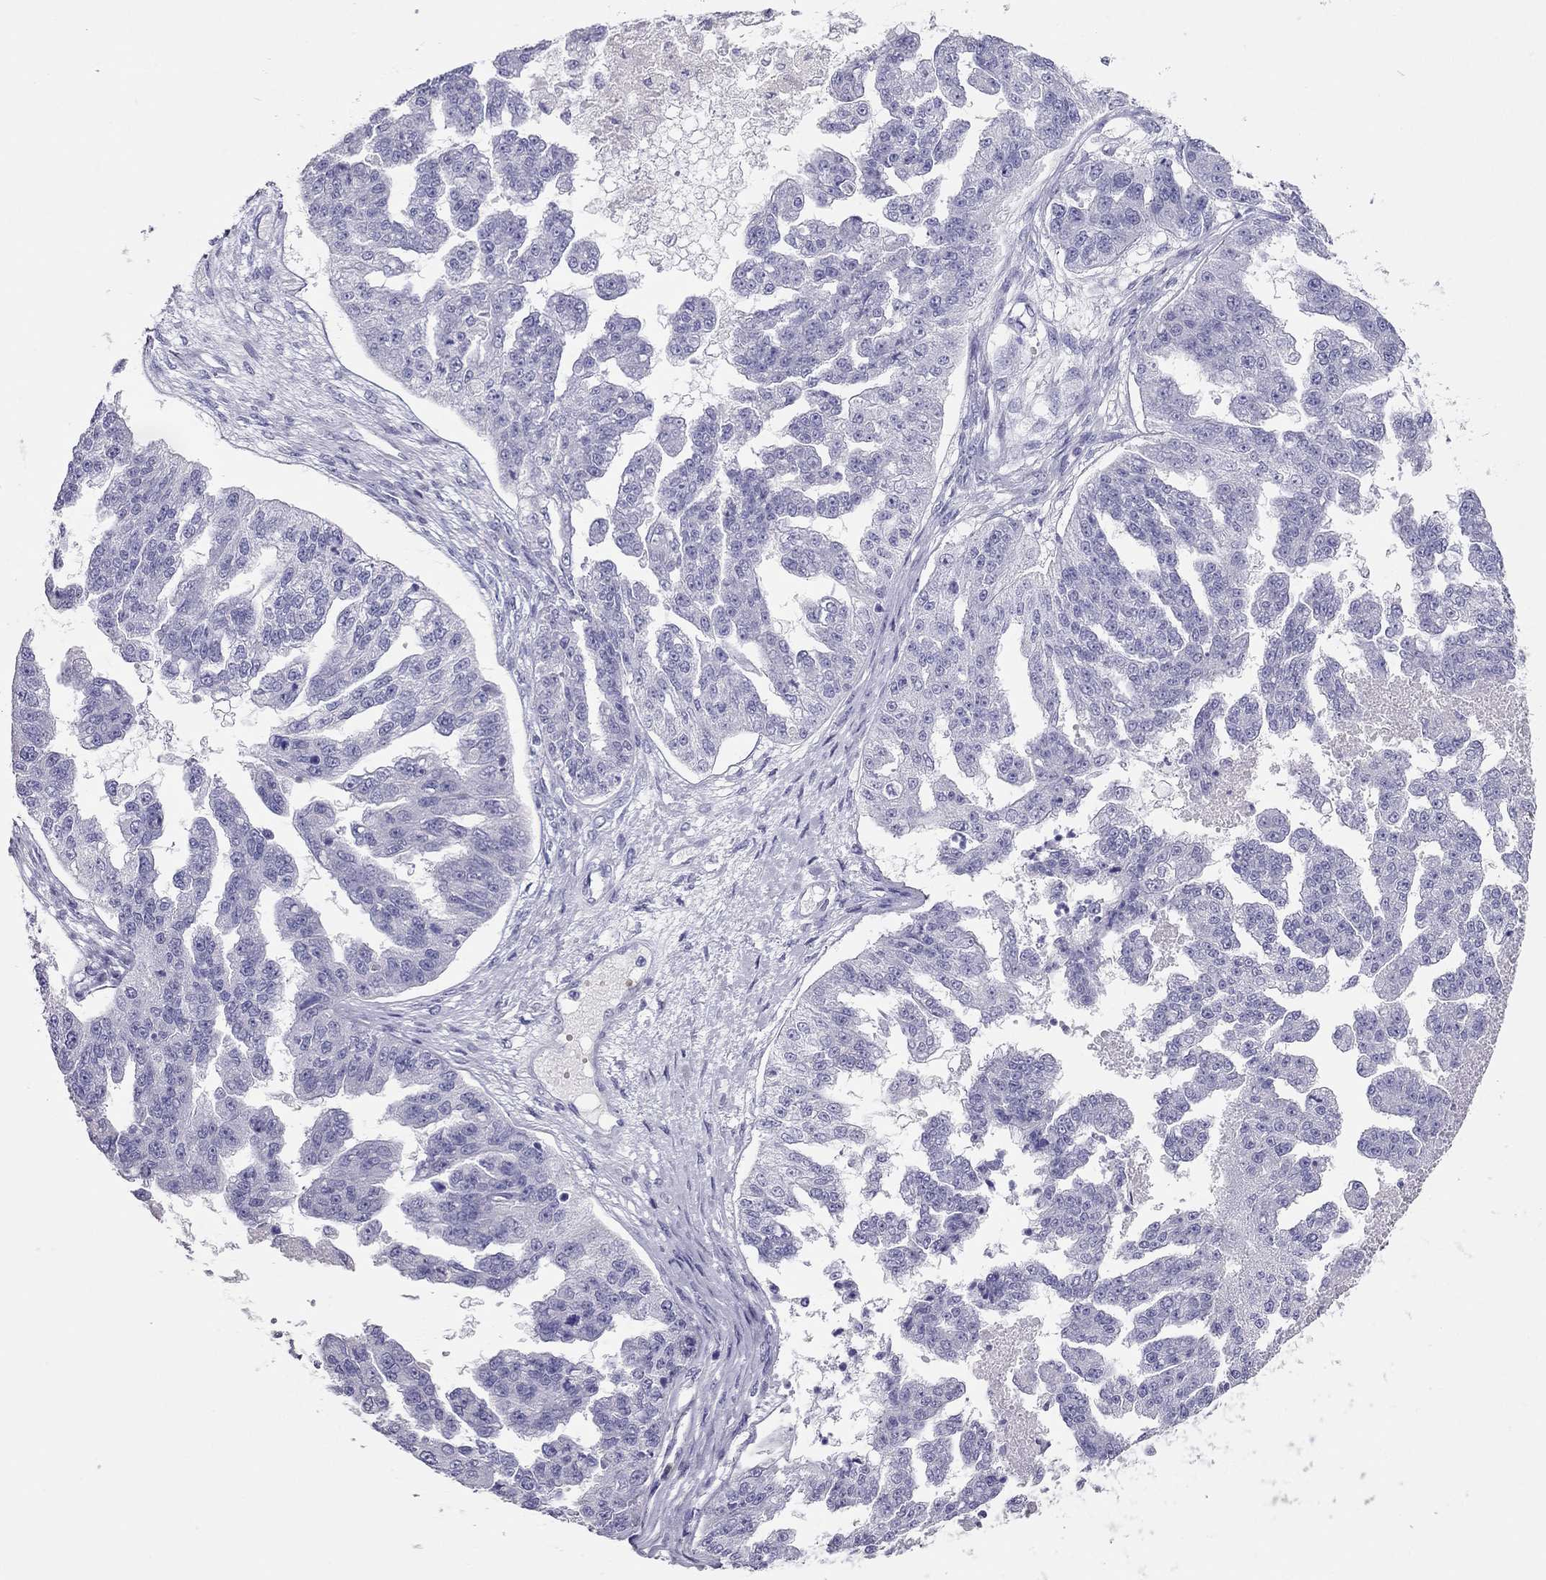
{"staining": {"intensity": "negative", "quantity": "none", "location": "none"}, "tissue": "ovarian cancer", "cell_type": "Tumor cells", "image_type": "cancer", "snomed": [{"axis": "morphology", "description": "Cystadenocarcinoma, serous, NOS"}, {"axis": "topography", "description": "Ovary"}], "caption": "A high-resolution histopathology image shows immunohistochemistry staining of serous cystadenocarcinoma (ovarian), which exhibits no significant staining in tumor cells. (Immunohistochemistry, brightfield microscopy, high magnification).", "gene": "TSHB", "patient": {"sex": "female", "age": 58}}